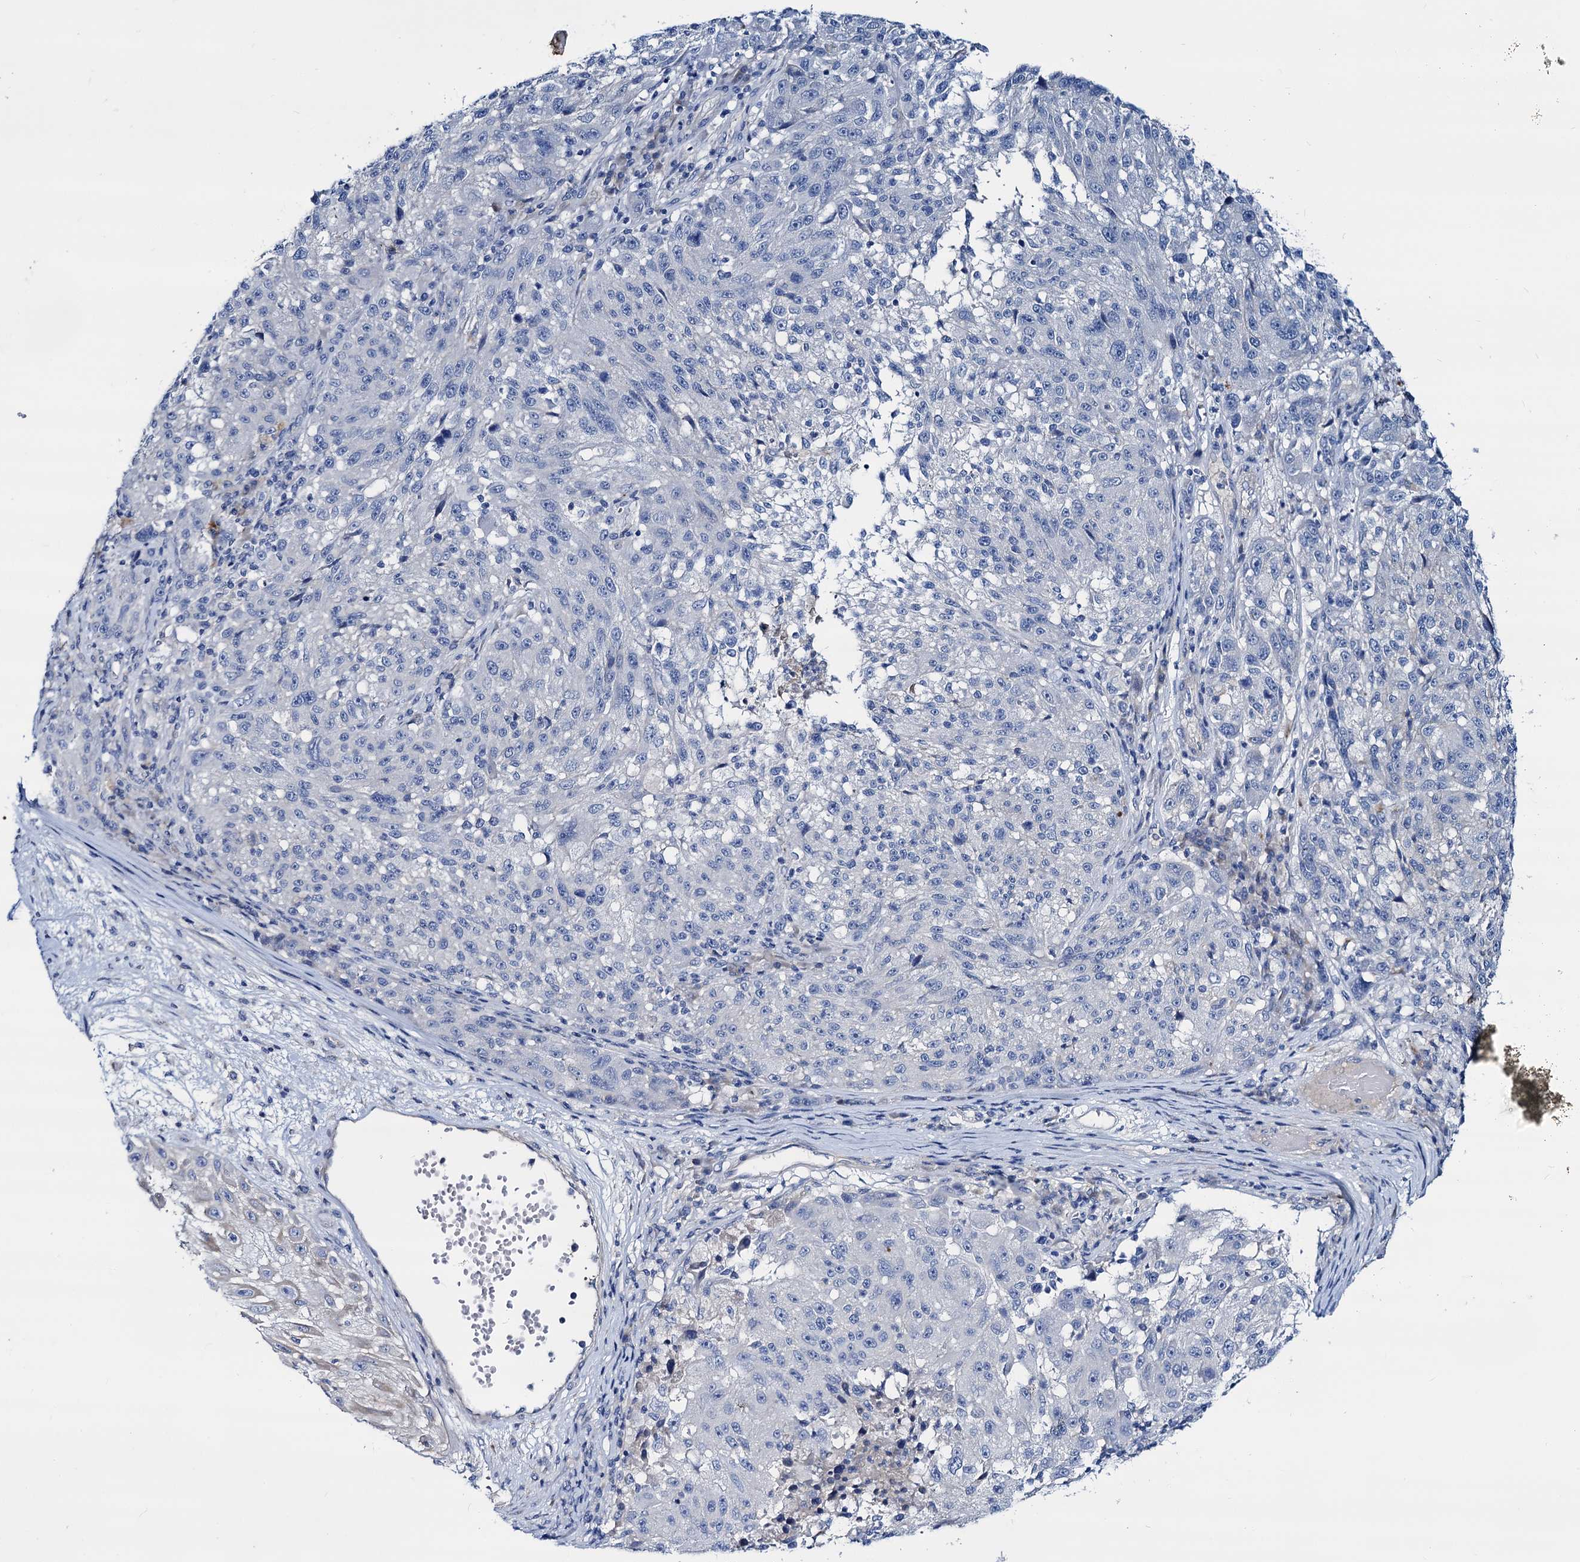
{"staining": {"intensity": "negative", "quantity": "none", "location": "none"}, "tissue": "melanoma", "cell_type": "Tumor cells", "image_type": "cancer", "snomed": [{"axis": "morphology", "description": "Malignant melanoma, NOS"}, {"axis": "topography", "description": "Skin"}], "caption": "Immunohistochemistry histopathology image of neoplastic tissue: human melanoma stained with DAB (3,3'-diaminobenzidine) demonstrates no significant protein positivity in tumor cells. (Stains: DAB (3,3'-diaminobenzidine) immunohistochemistry (IHC) with hematoxylin counter stain, Microscopy: brightfield microscopy at high magnification).", "gene": "DYDC2", "patient": {"sex": "male", "age": 53}}